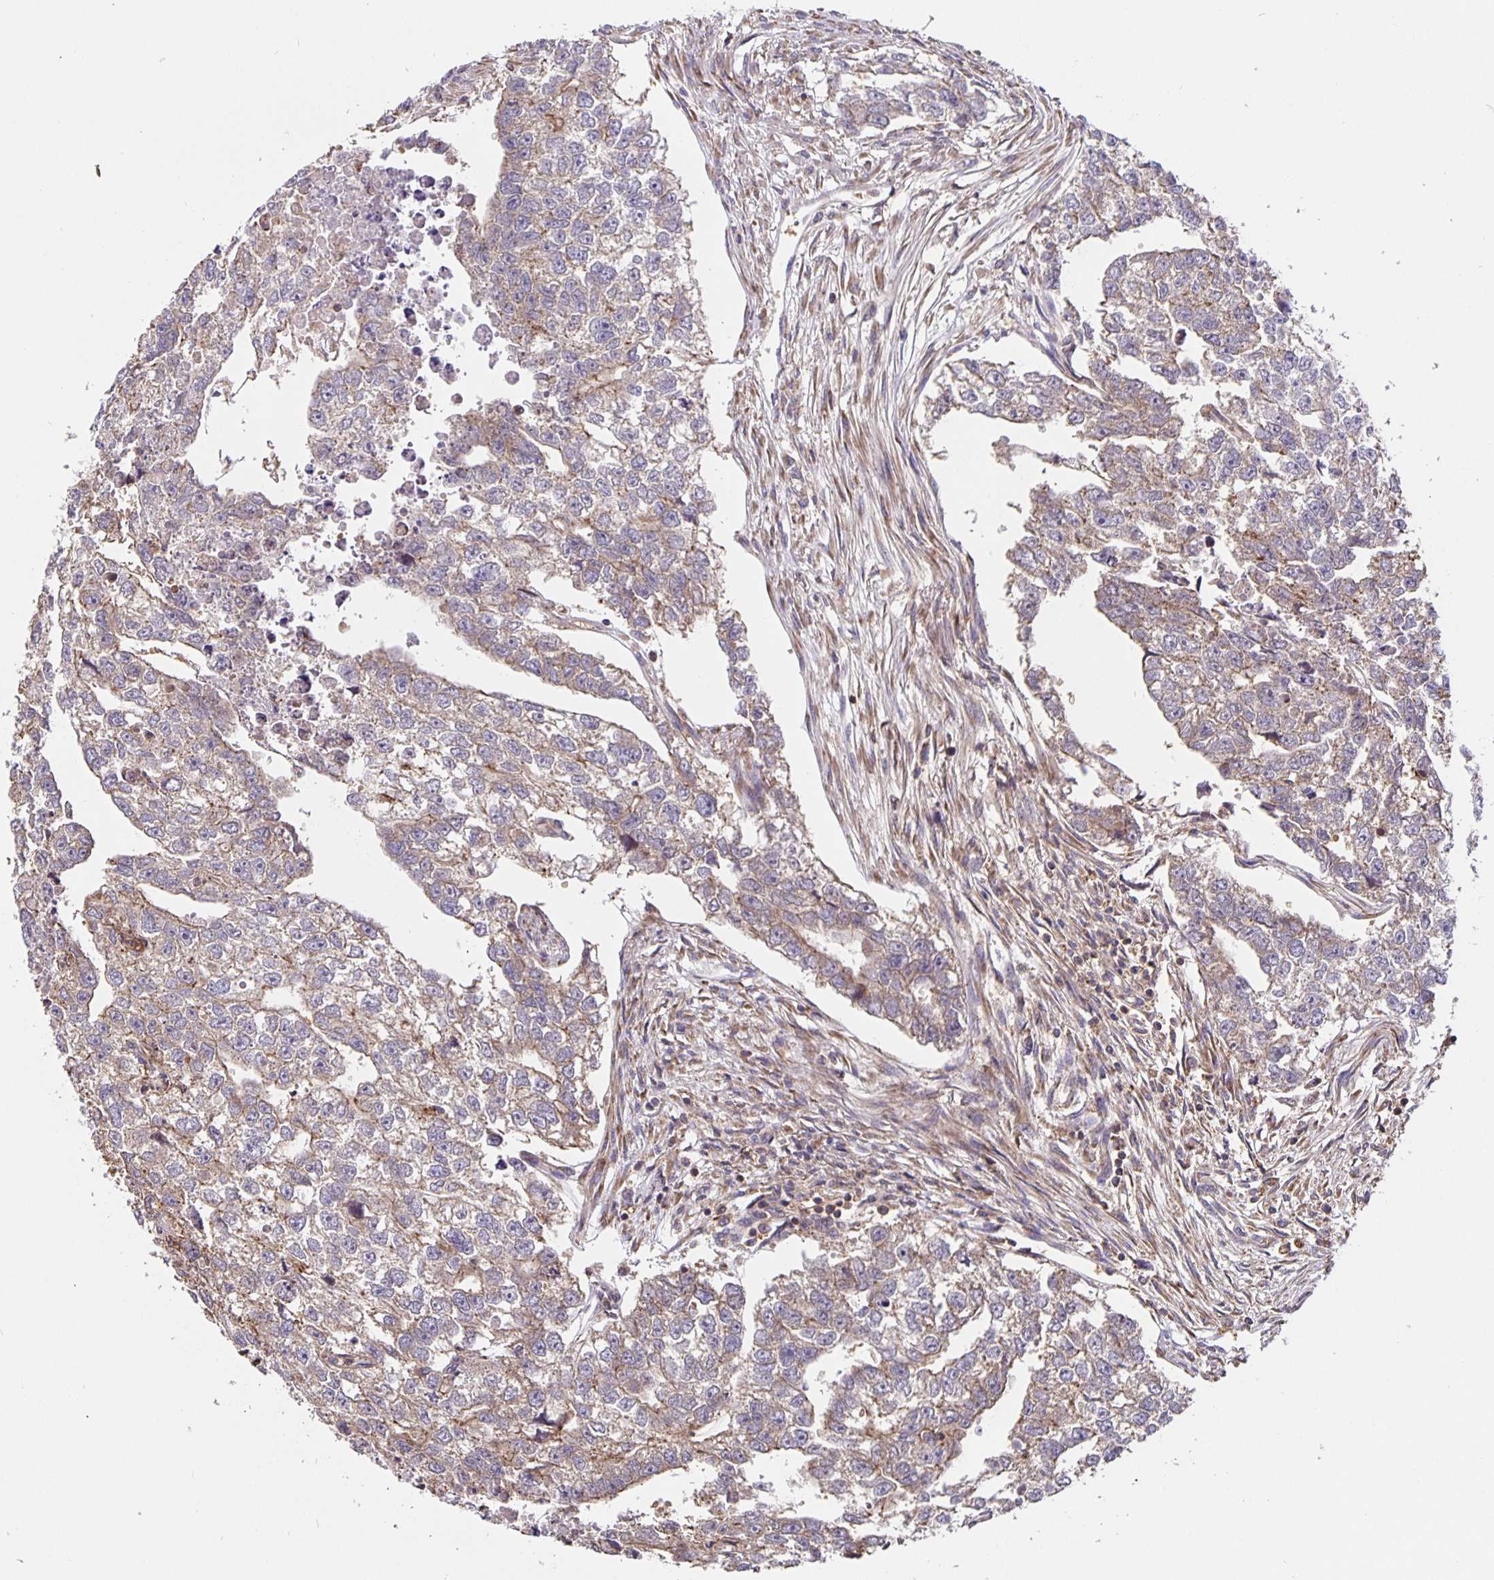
{"staining": {"intensity": "negative", "quantity": "none", "location": "none"}, "tissue": "testis cancer", "cell_type": "Tumor cells", "image_type": "cancer", "snomed": [{"axis": "morphology", "description": "Carcinoma, Embryonal, NOS"}, {"axis": "morphology", "description": "Teratoma, malignant, NOS"}, {"axis": "topography", "description": "Testis"}], "caption": "Immunohistochemistry (IHC) image of neoplastic tissue: human testis malignant teratoma stained with DAB shows no significant protein positivity in tumor cells. (DAB (3,3'-diaminobenzidine) immunohistochemistry (IHC) visualized using brightfield microscopy, high magnification).", "gene": "TMEM71", "patient": {"sex": "male", "age": 44}}